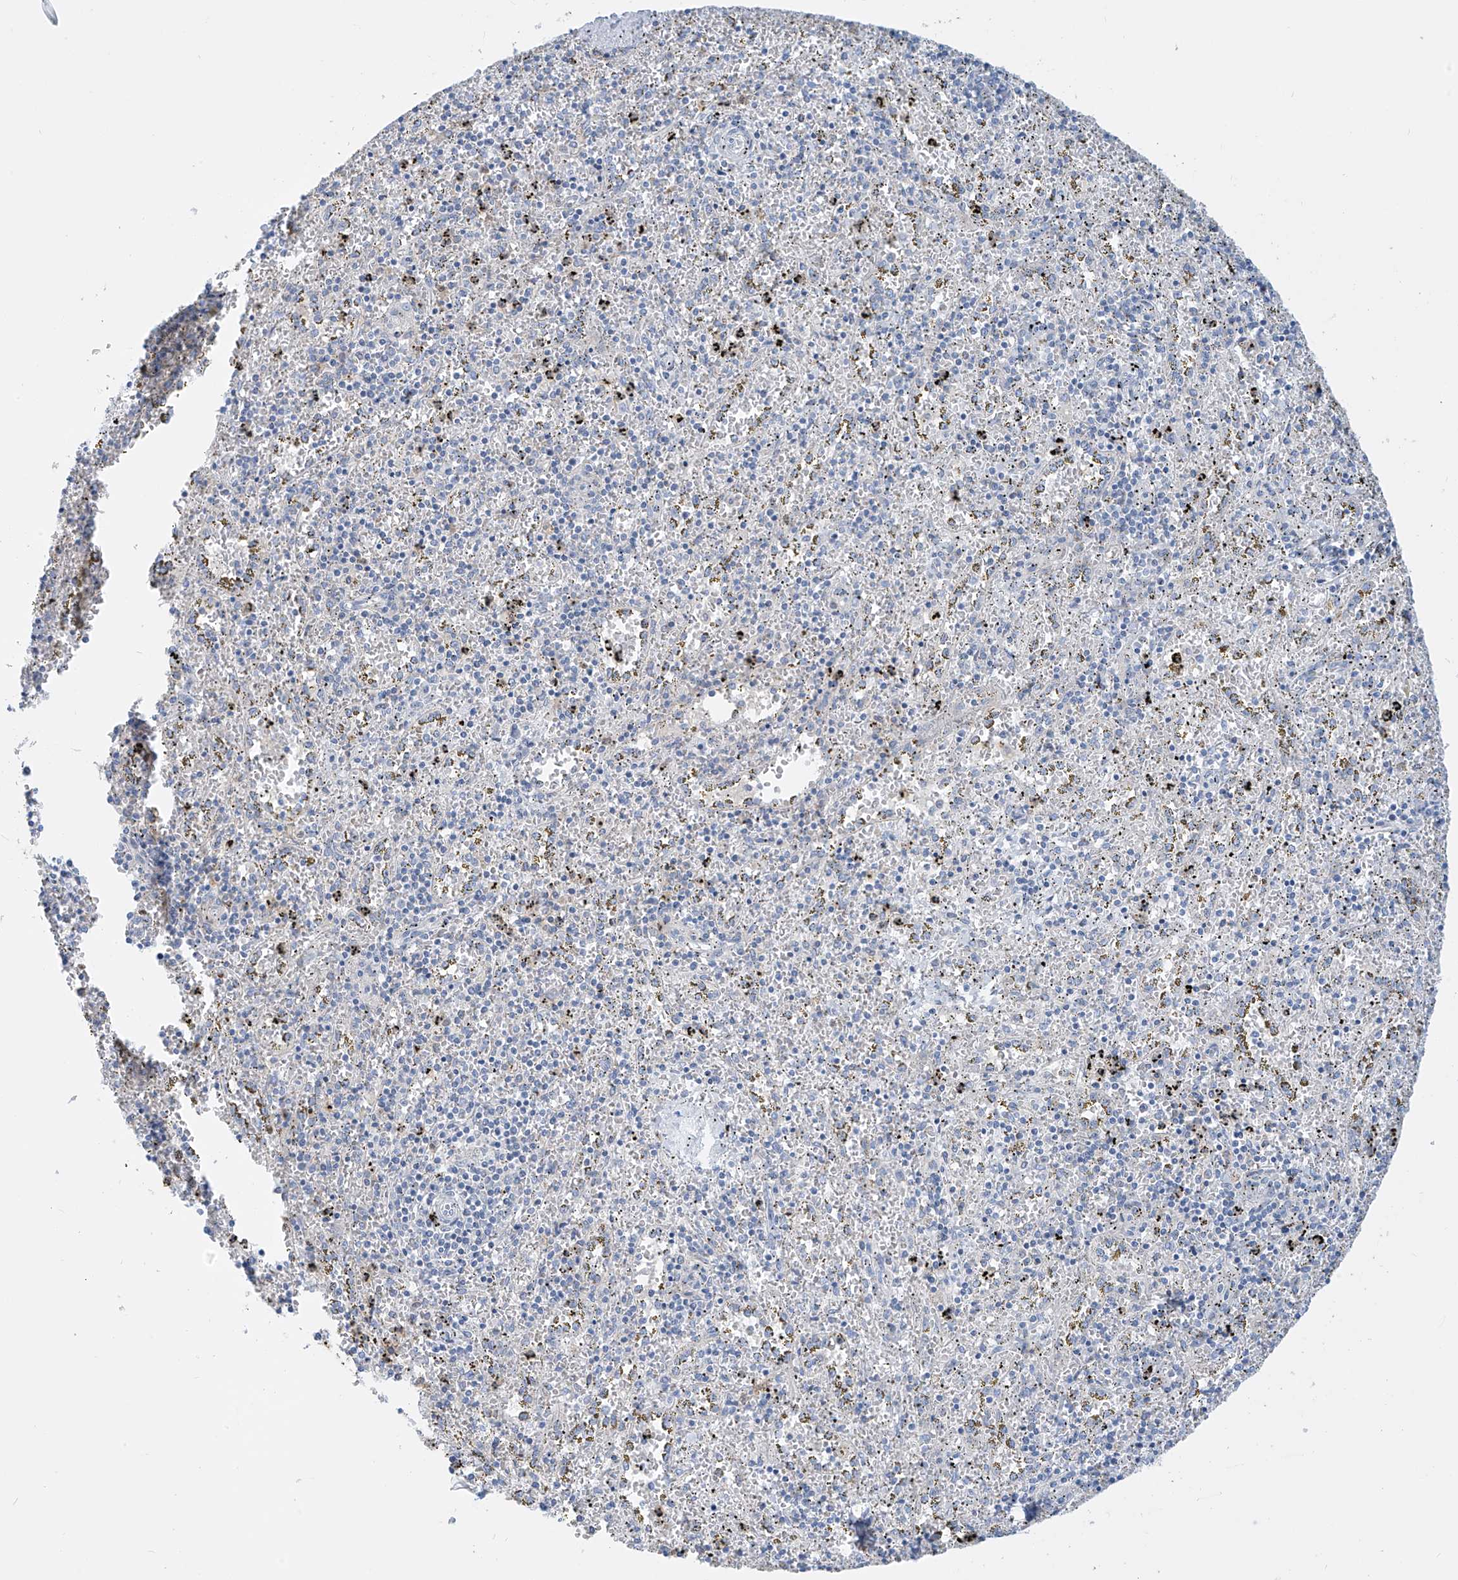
{"staining": {"intensity": "weak", "quantity": "25%-75%", "location": "cytoplasmic/membranous"}, "tissue": "spleen", "cell_type": "Cells in red pulp", "image_type": "normal", "snomed": [{"axis": "morphology", "description": "Normal tissue, NOS"}, {"axis": "topography", "description": "Spleen"}], "caption": "Immunohistochemical staining of benign spleen reveals weak cytoplasmic/membranous protein expression in approximately 25%-75% of cells in red pulp.", "gene": "FABP2", "patient": {"sex": "male", "age": 11}}